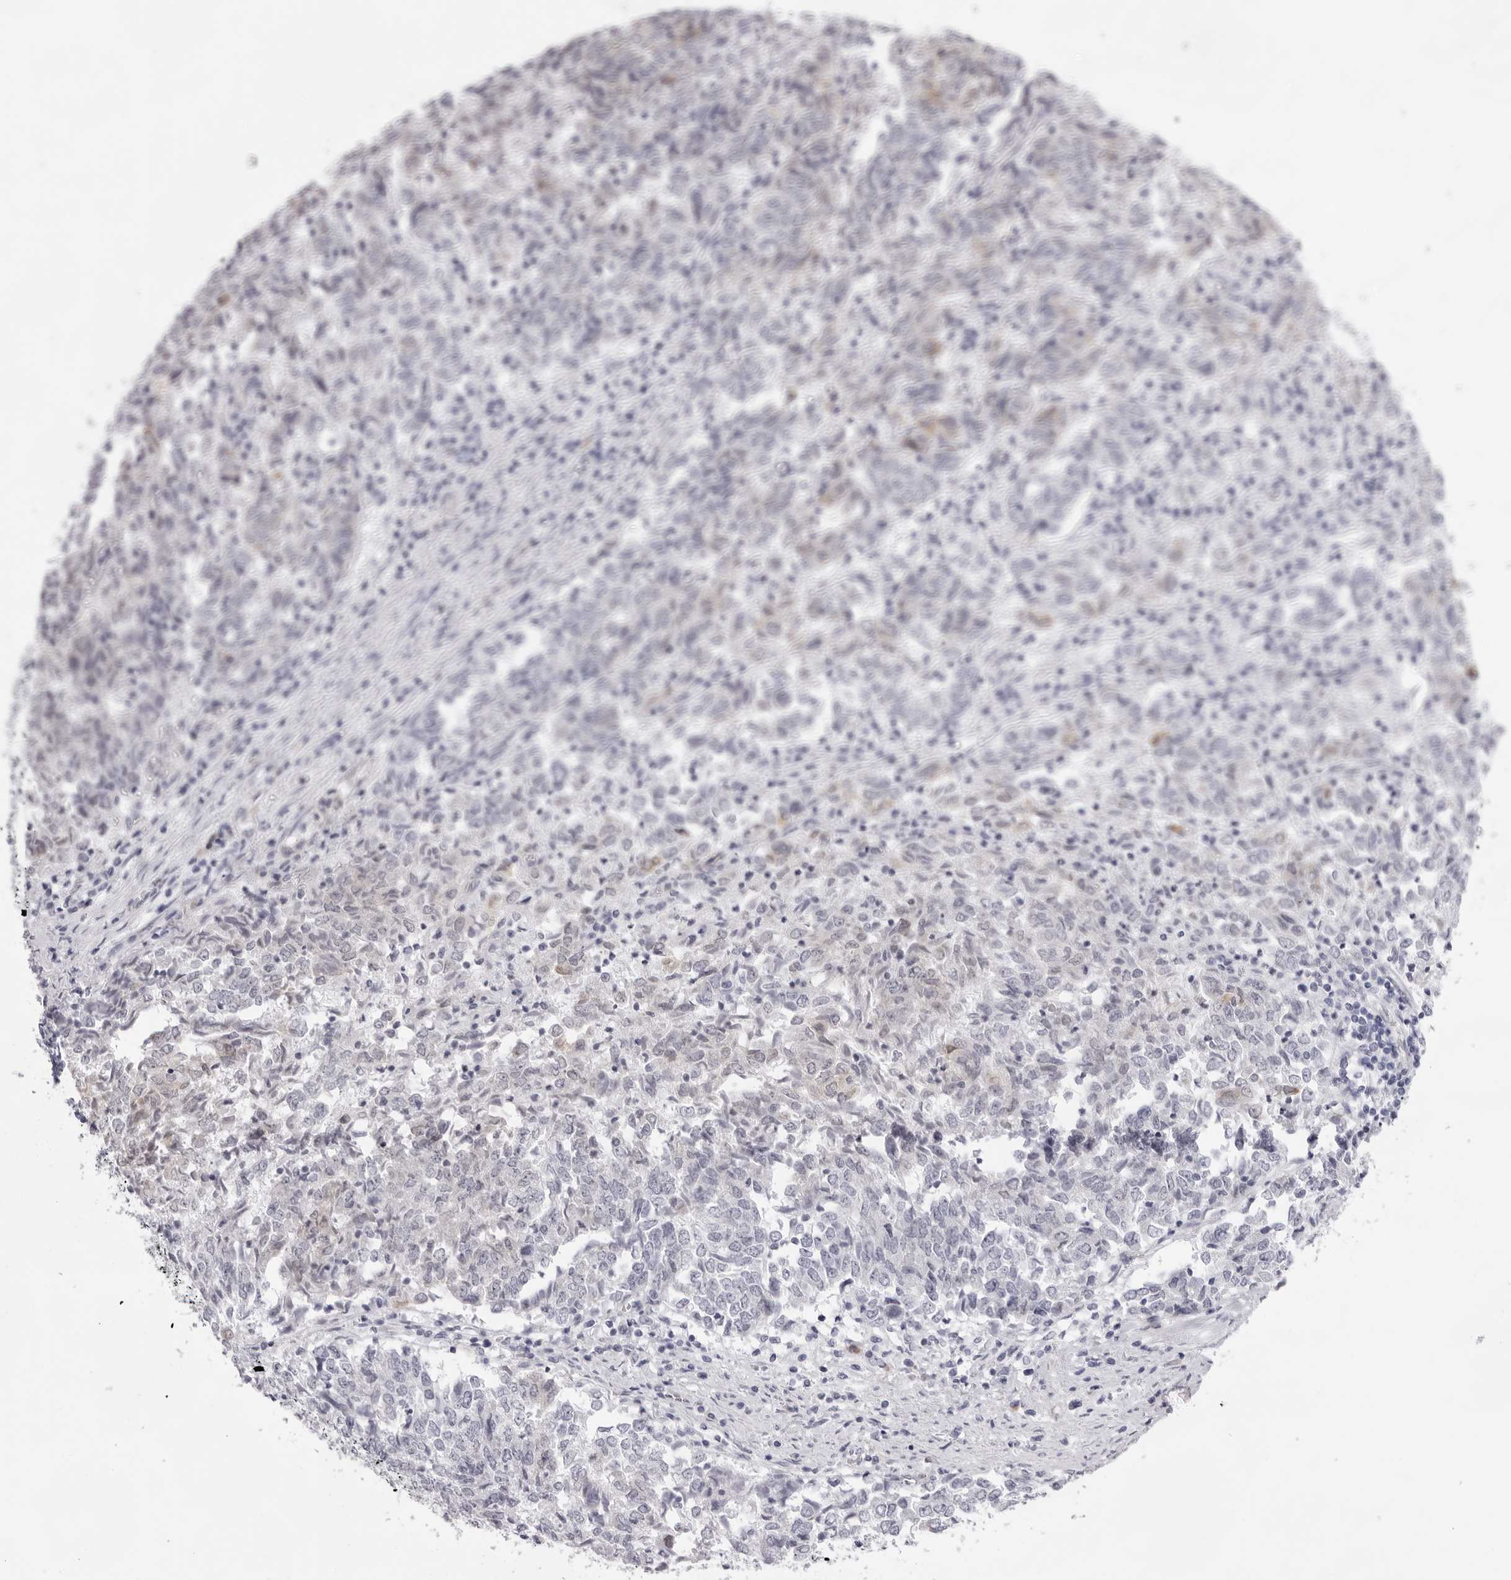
{"staining": {"intensity": "negative", "quantity": "none", "location": "none"}, "tissue": "endometrial cancer", "cell_type": "Tumor cells", "image_type": "cancer", "snomed": [{"axis": "morphology", "description": "Adenocarcinoma, NOS"}, {"axis": "topography", "description": "Endometrium"}], "caption": "DAB (3,3'-diaminobenzidine) immunohistochemical staining of human endometrial adenocarcinoma displays no significant expression in tumor cells.", "gene": "SMIM2", "patient": {"sex": "female", "age": 80}}